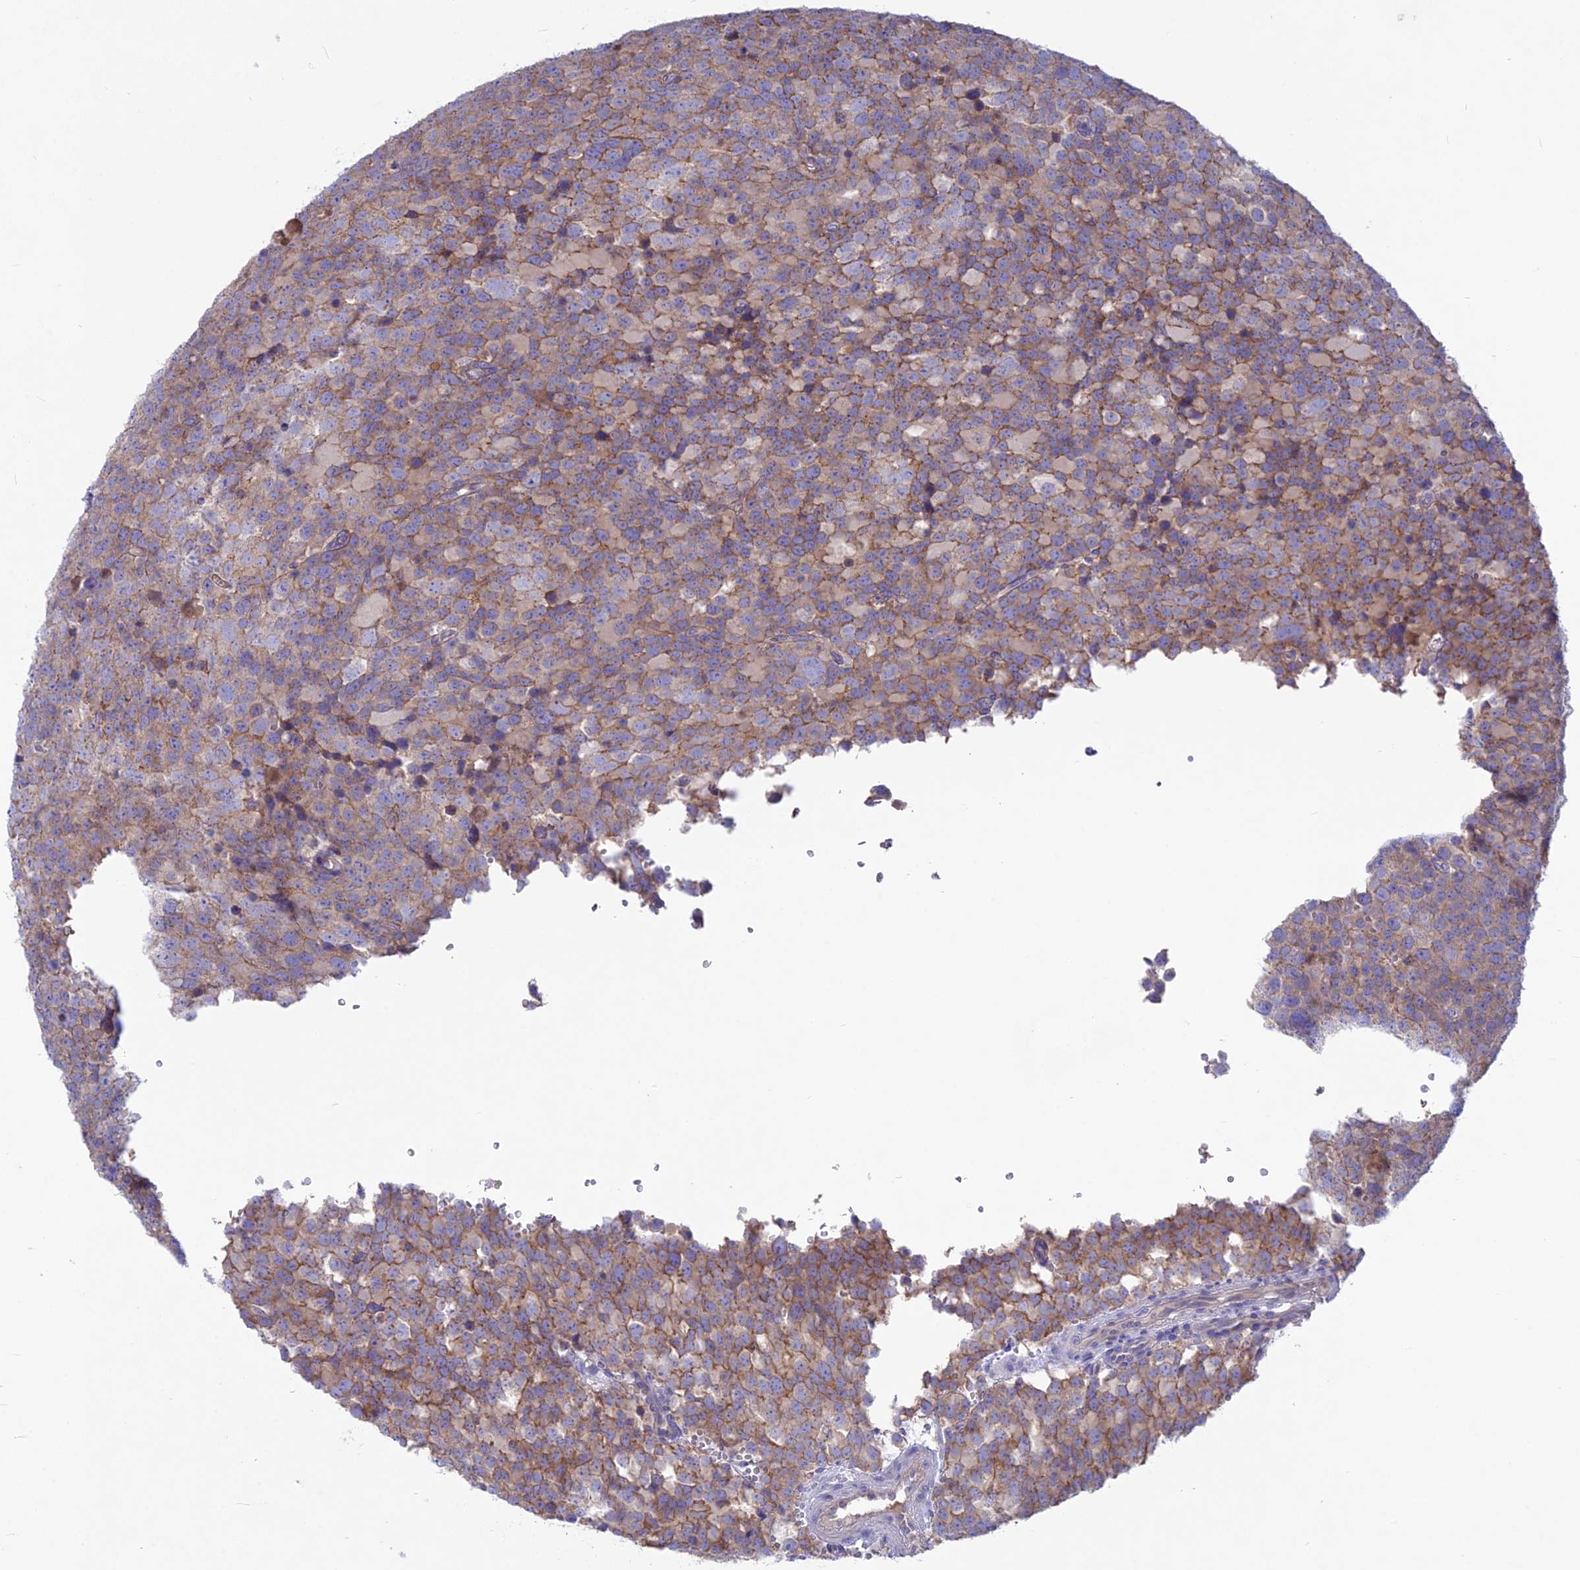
{"staining": {"intensity": "moderate", "quantity": "25%-75%", "location": "cytoplasmic/membranous"}, "tissue": "testis cancer", "cell_type": "Tumor cells", "image_type": "cancer", "snomed": [{"axis": "morphology", "description": "Seminoma, NOS"}, {"axis": "topography", "description": "Testis"}], "caption": "Protein expression analysis of human testis seminoma reveals moderate cytoplasmic/membranous staining in about 25%-75% of tumor cells.", "gene": "PZP", "patient": {"sex": "male", "age": 71}}